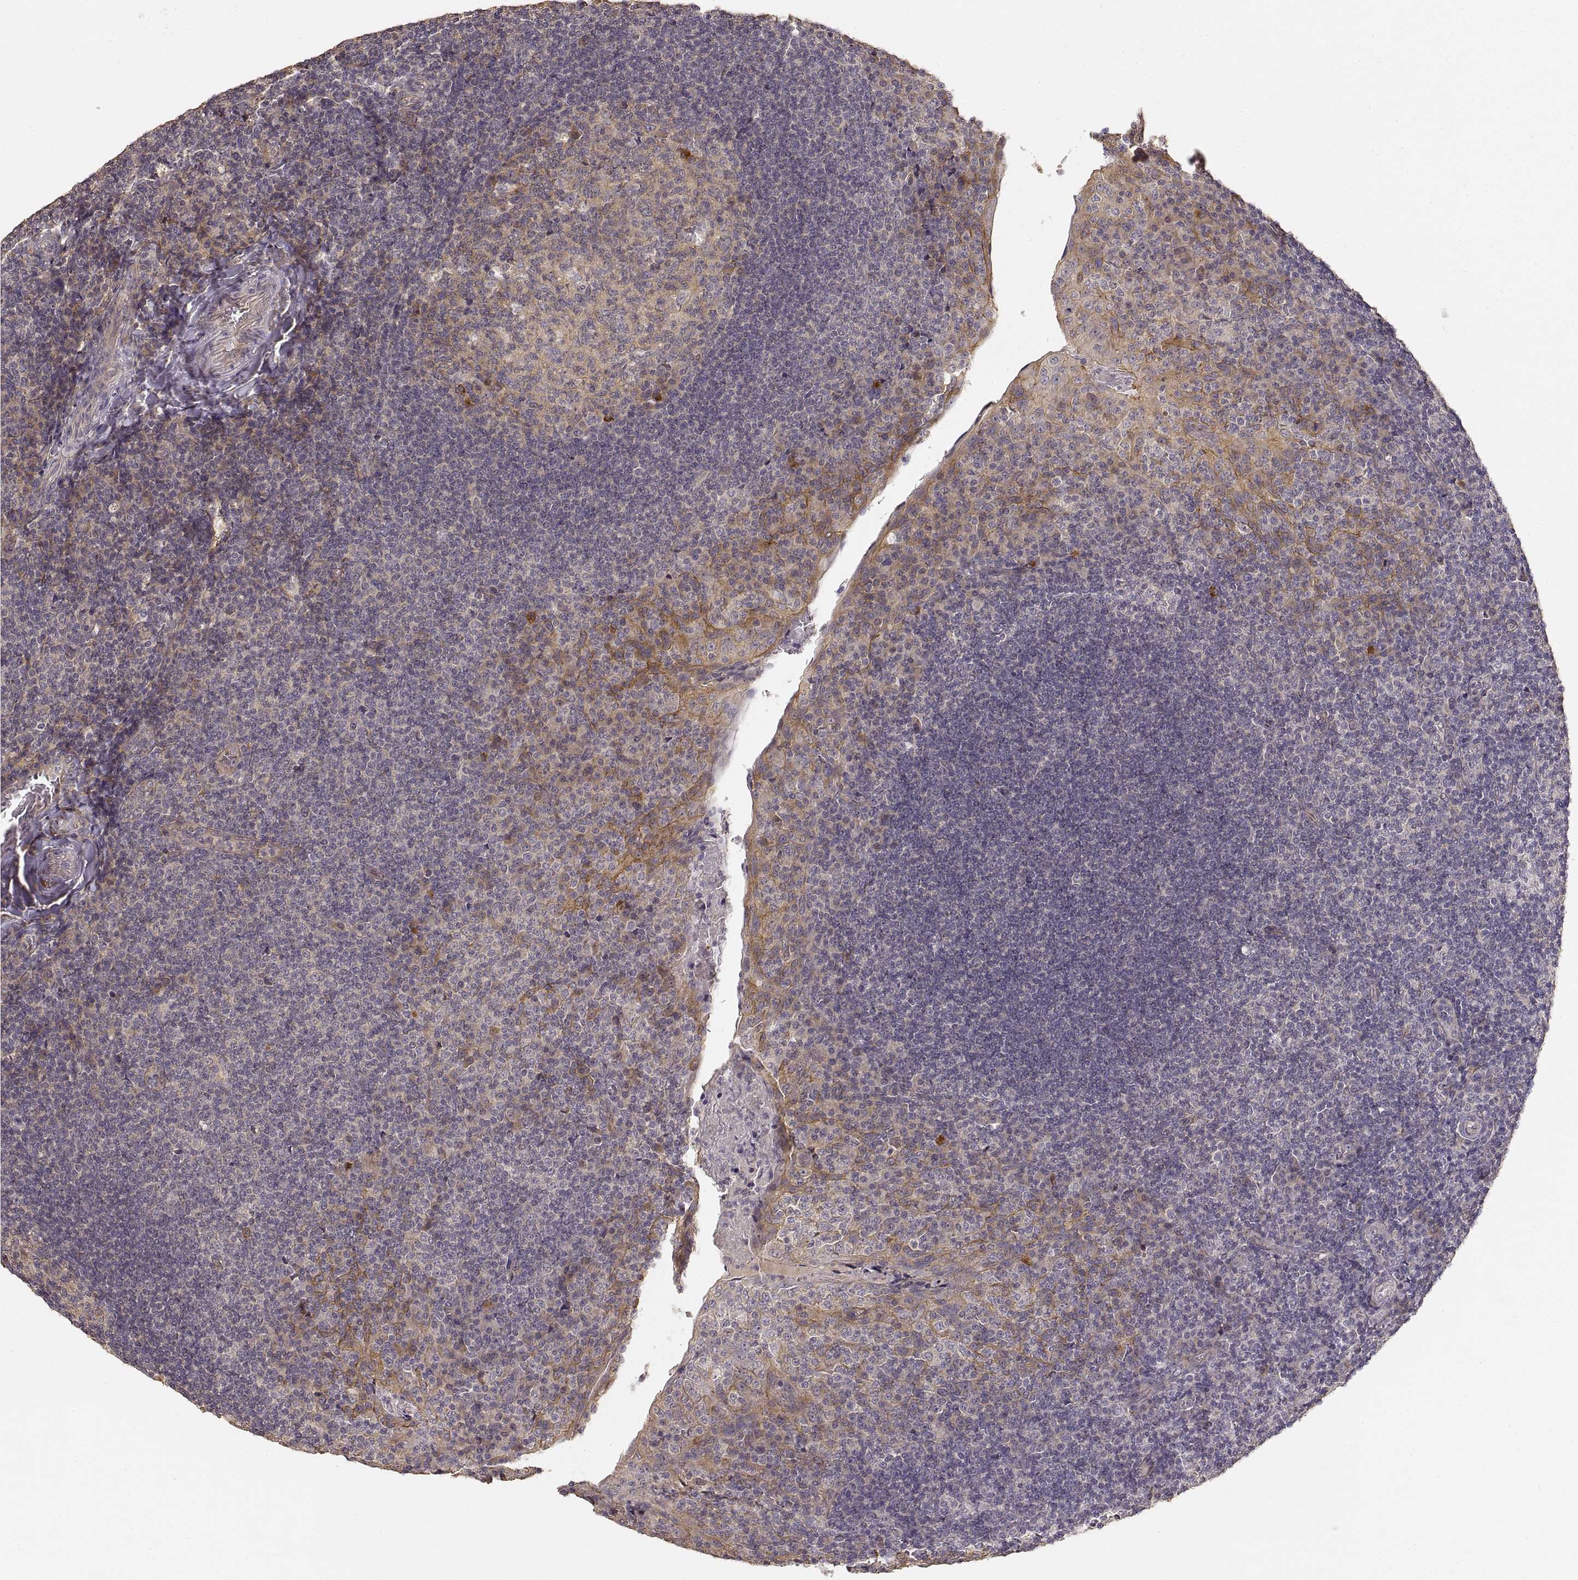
{"staining": {"intensity": "moderate", "quantity": ">75%", "location": "cytoplasmic/membranous"}, "tissue": "tonsil", "cell_type": "Germinal center cells", "image_type": "normal", "snomed": [{"axis": "morphology", "description": "Normal tissue, NOS"}, {"axis": "topography", "description": "Tonsil"}], "caption": "An IHC micrograph of benign tissue is shown. Protein staining in brown labels moderate cytoplasmic/membranous positivity in tonsil within germinal center cells.", "gene": "LAMA4", "patient": {"sex": "male", "age": 17}}